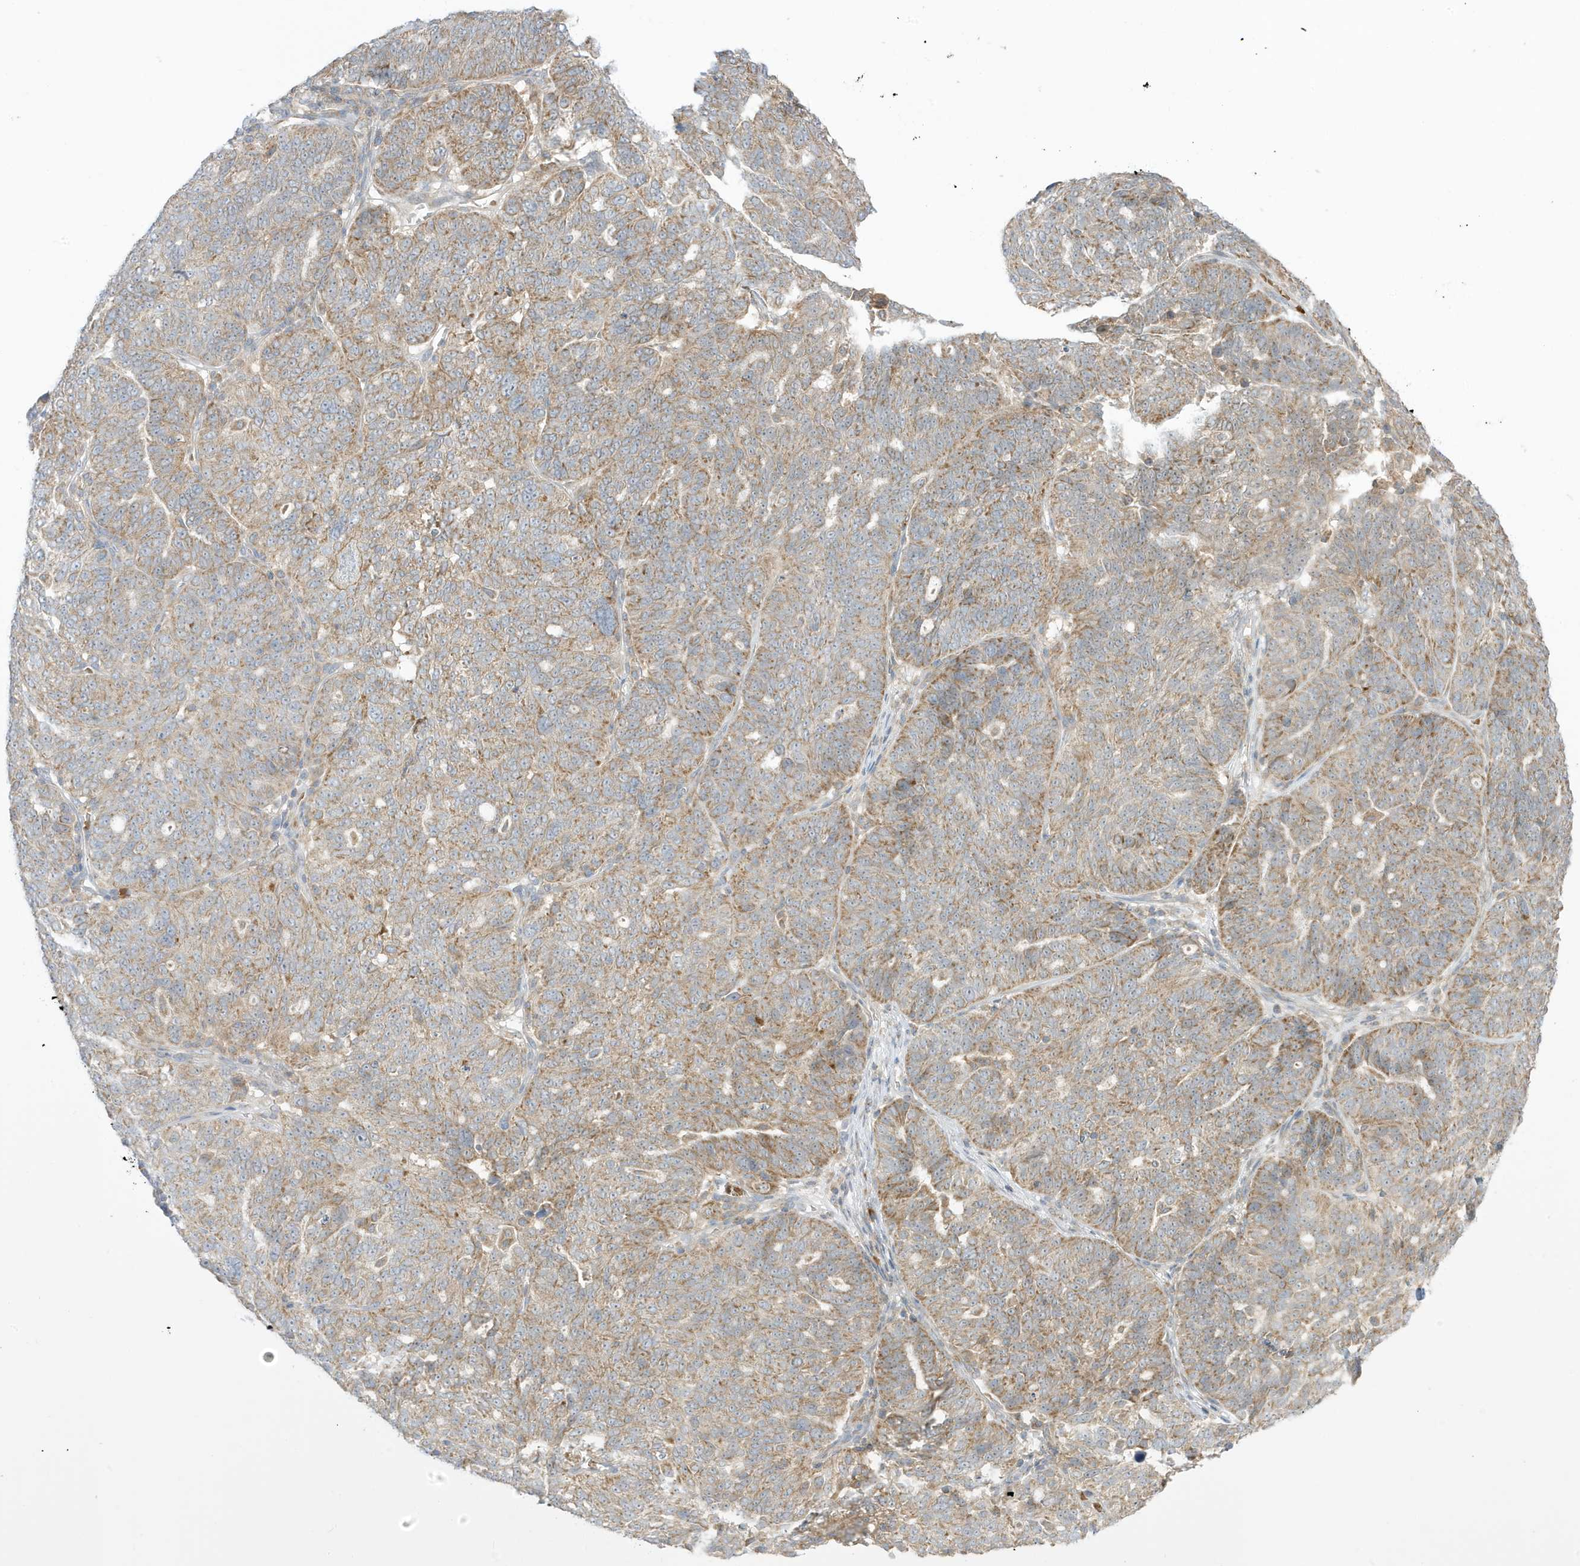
{"staining": {"intensity": "moderate", "quantity": "25%-75%", "location": "cytoplasmic/membranous"}, "tissue": "ovarian cancer", "cell_type": "Tumor cells", "image_type": "cancer", "snomed": [{"axis": "morphology", "description": "Cystadenocarcinoma, serous, NOS"}, {"axis": "topography", "description": "Ovary"}], "caption": "An image of human serous cystadenocarcinoma (ovarian) stained for a protein displays moderate cytoplasmic/membranous brown staining in tumor cells. The staining was performed using DAB, with brown indicating positive protein expression. Nuclei are stained blue with hematoxylin.", "gene": "NPPC", "patient": {"sex": "female", "age": 59}}